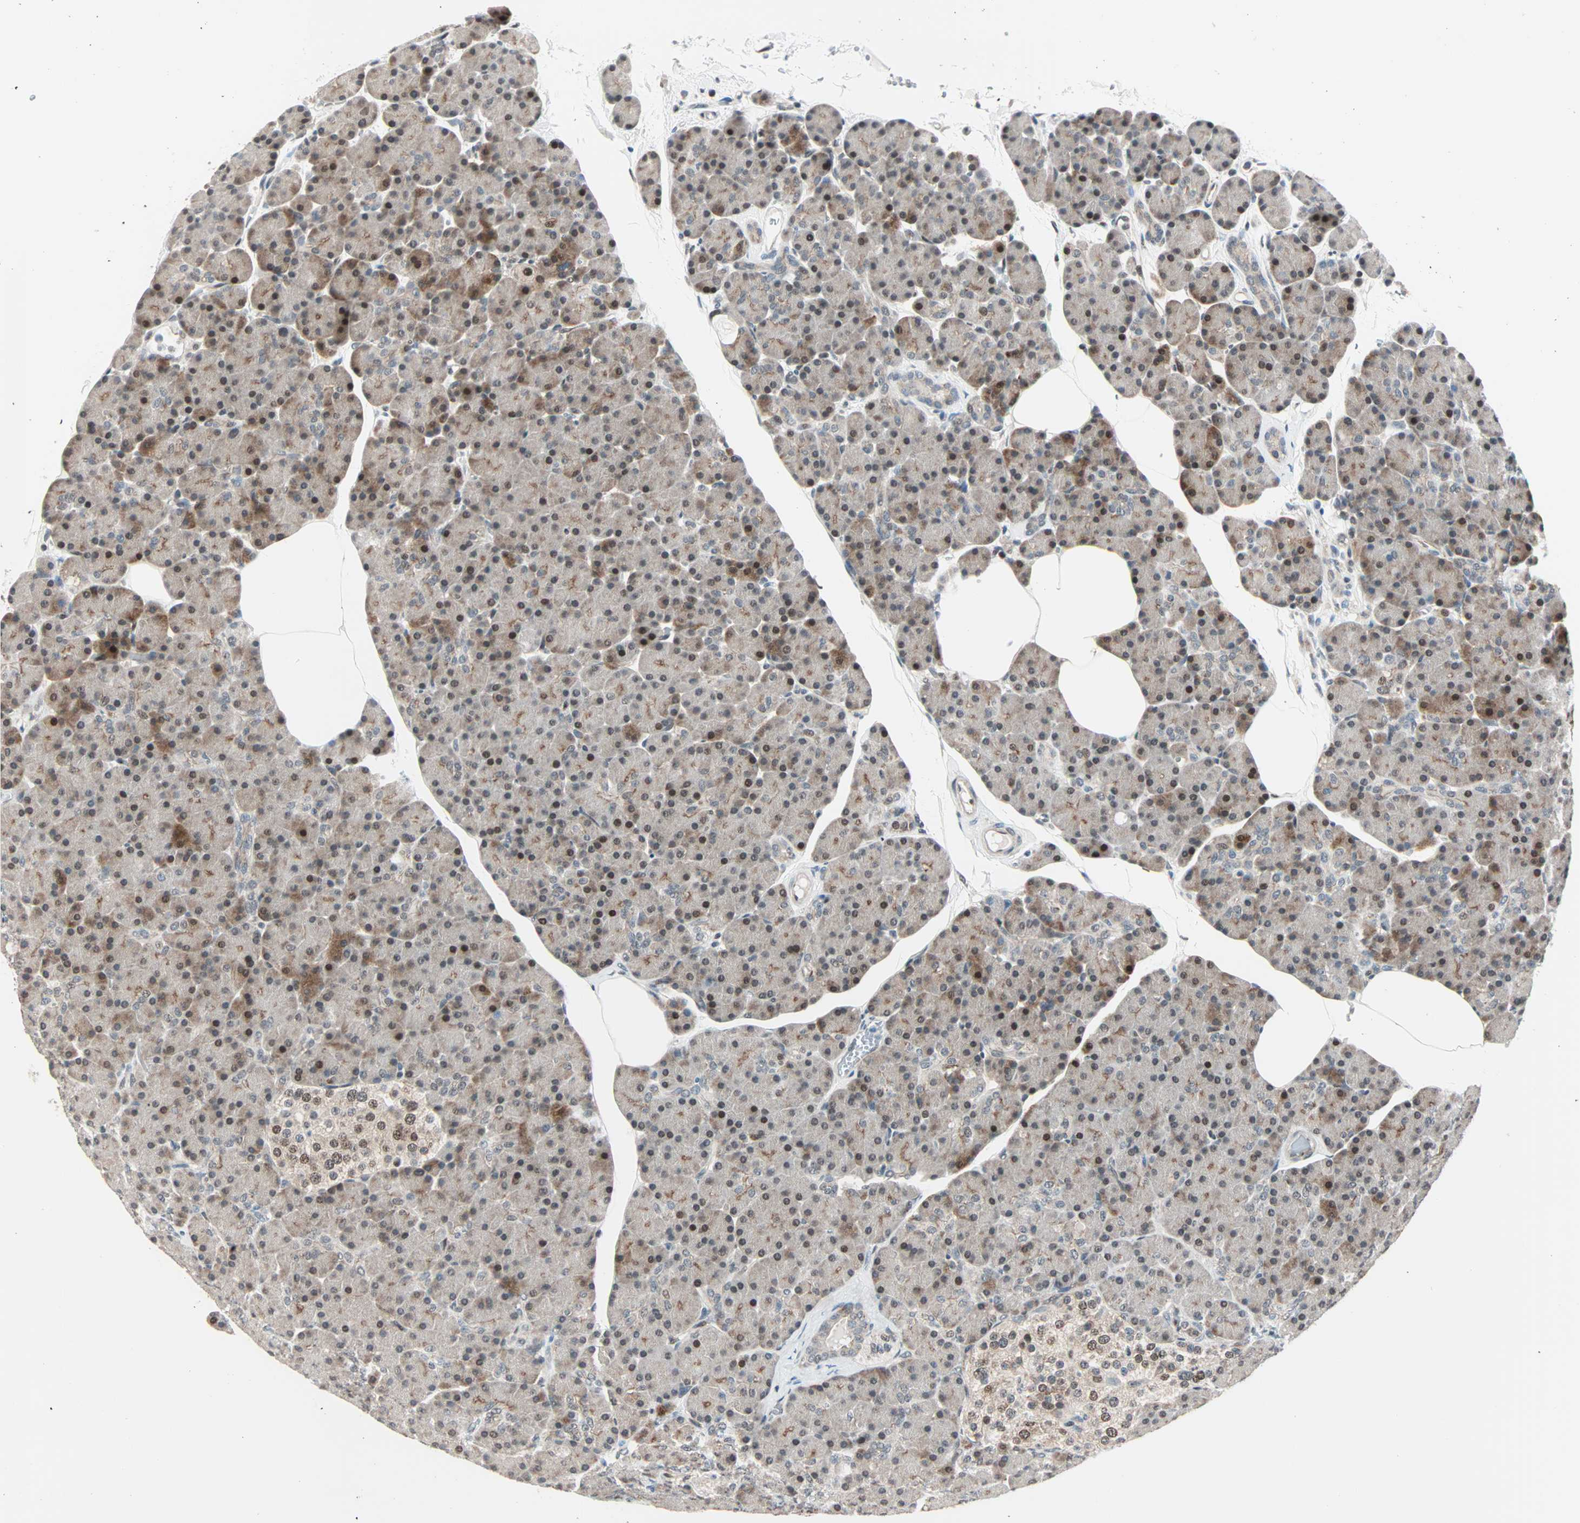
{"staining": {"intensity": "strong", "quantity": "<25%", "location": "cytoplasmic/membranous,nuclear"}, "tissue": "pancreas", "cell_type": "Exocrine glandular cells", "image_type": "normal", "snomed": [{"axis": "morphology", "description": "Normal tissue, NOS"}, {"axis": "topography", "description": "Pancreas"}], "caption": "An image showing strong cytoplasmic/membranous,nuclear positivity in approximately <25% of exocrine glandular cells in unremarkable pancreas, as visualized by brown immunohistochemical staining.", "gene": "CBX4", "patient": {"sex": "female", "age": 43}}